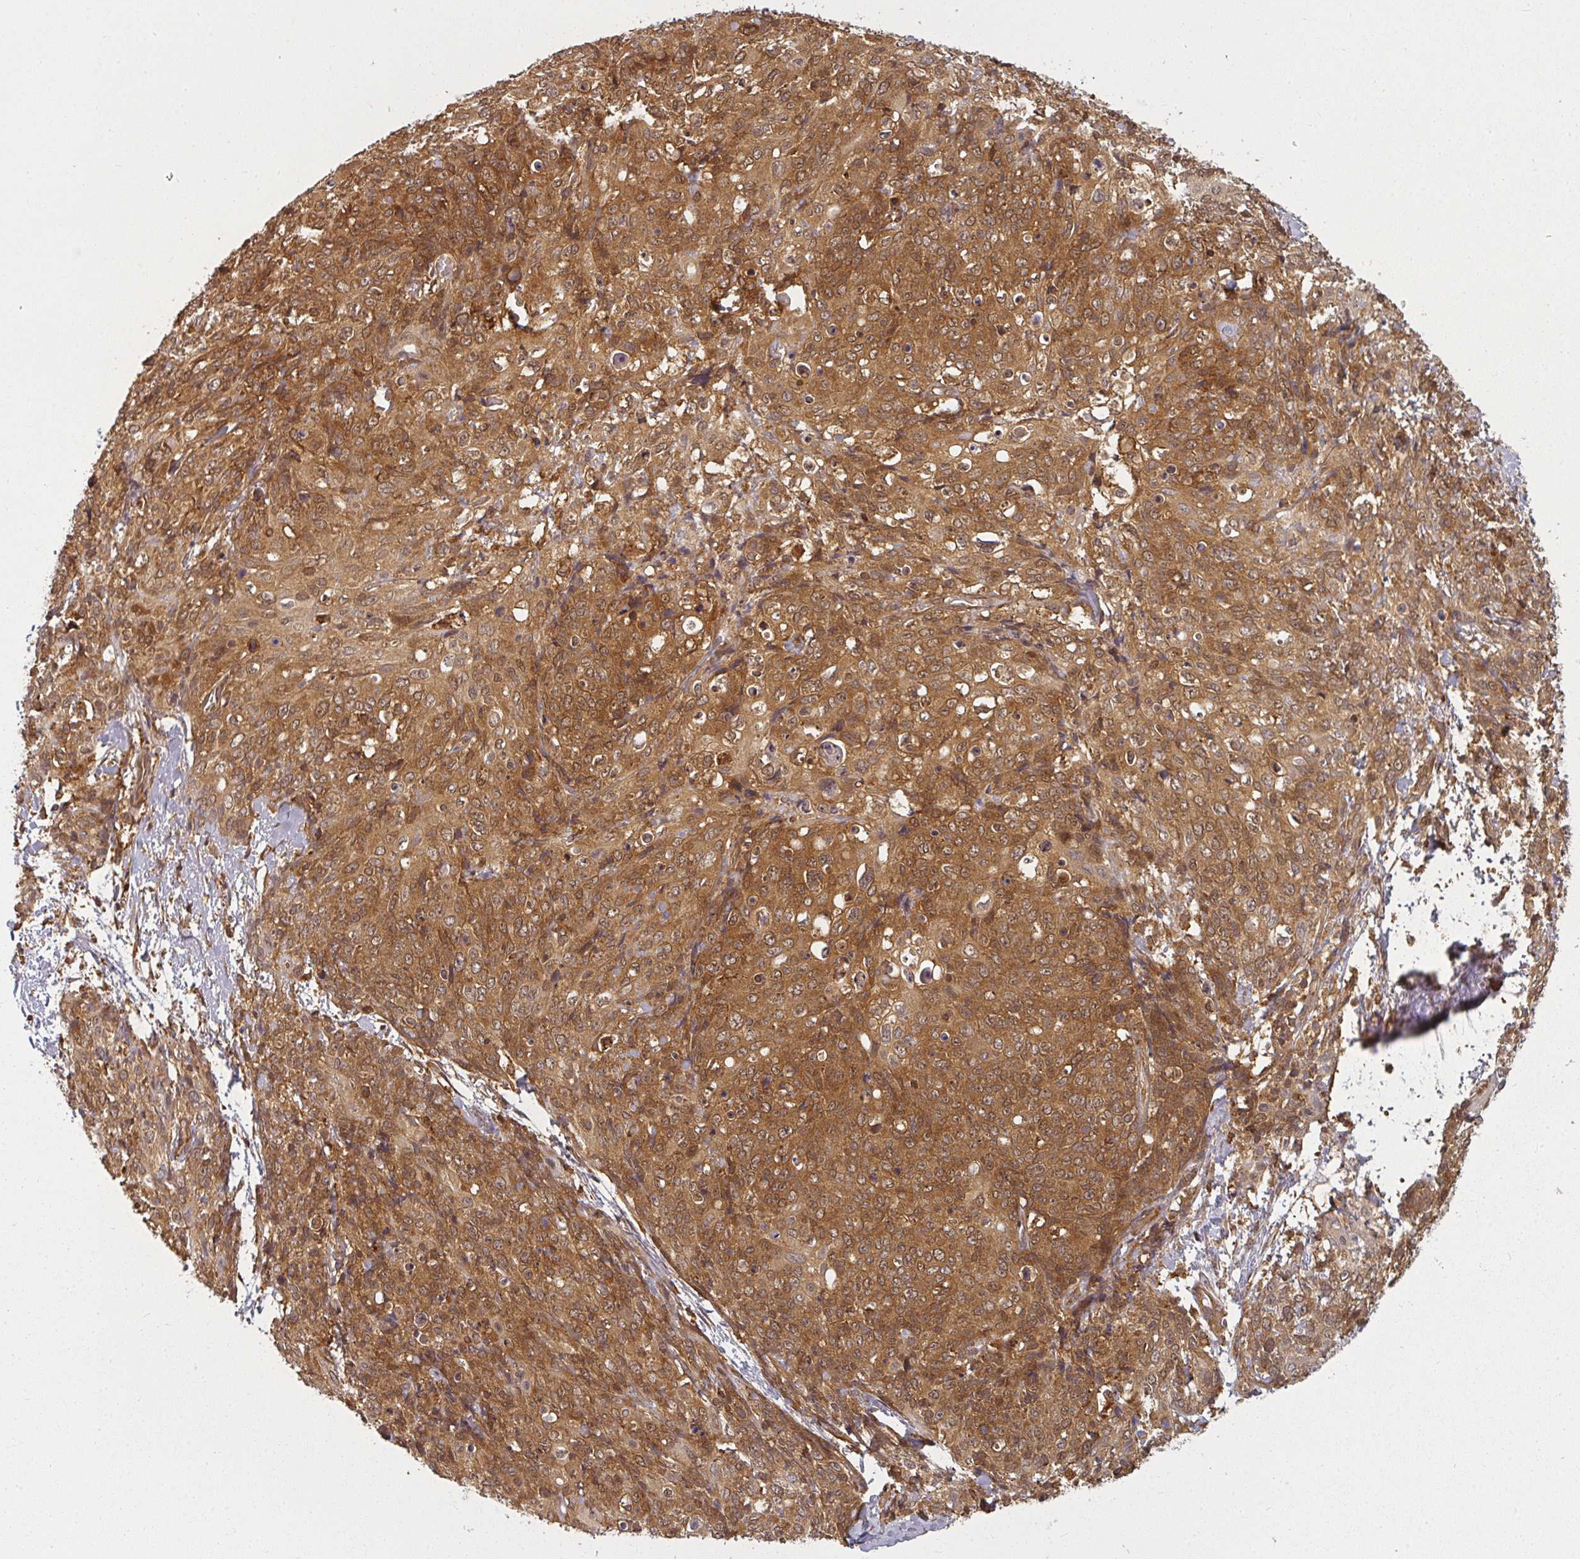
{"staining": {"intensity": "moderate", "quantity": ">75%", "location": "cytoplasmic/membranous"}, "tissue": "skin cancer", "cell_type": "Tumor cells", "image_type": "cancer", "snomed": [{"axis": "morphology", "description": "Squamous cell carcinoma, NOS"}, {"axis": "topography", "description": "Skin"}, {"axis": "topography", "description": "Vulva"}], "caption": "Skin cancer (squamous cell carcinoma) stained with a brown dye exhibits moderate cytoplasmic/membranous positive expression in about >75% of tumor cells.", "gene": "PPP6R3", "patient": {"sex": "female", "age": 85}}